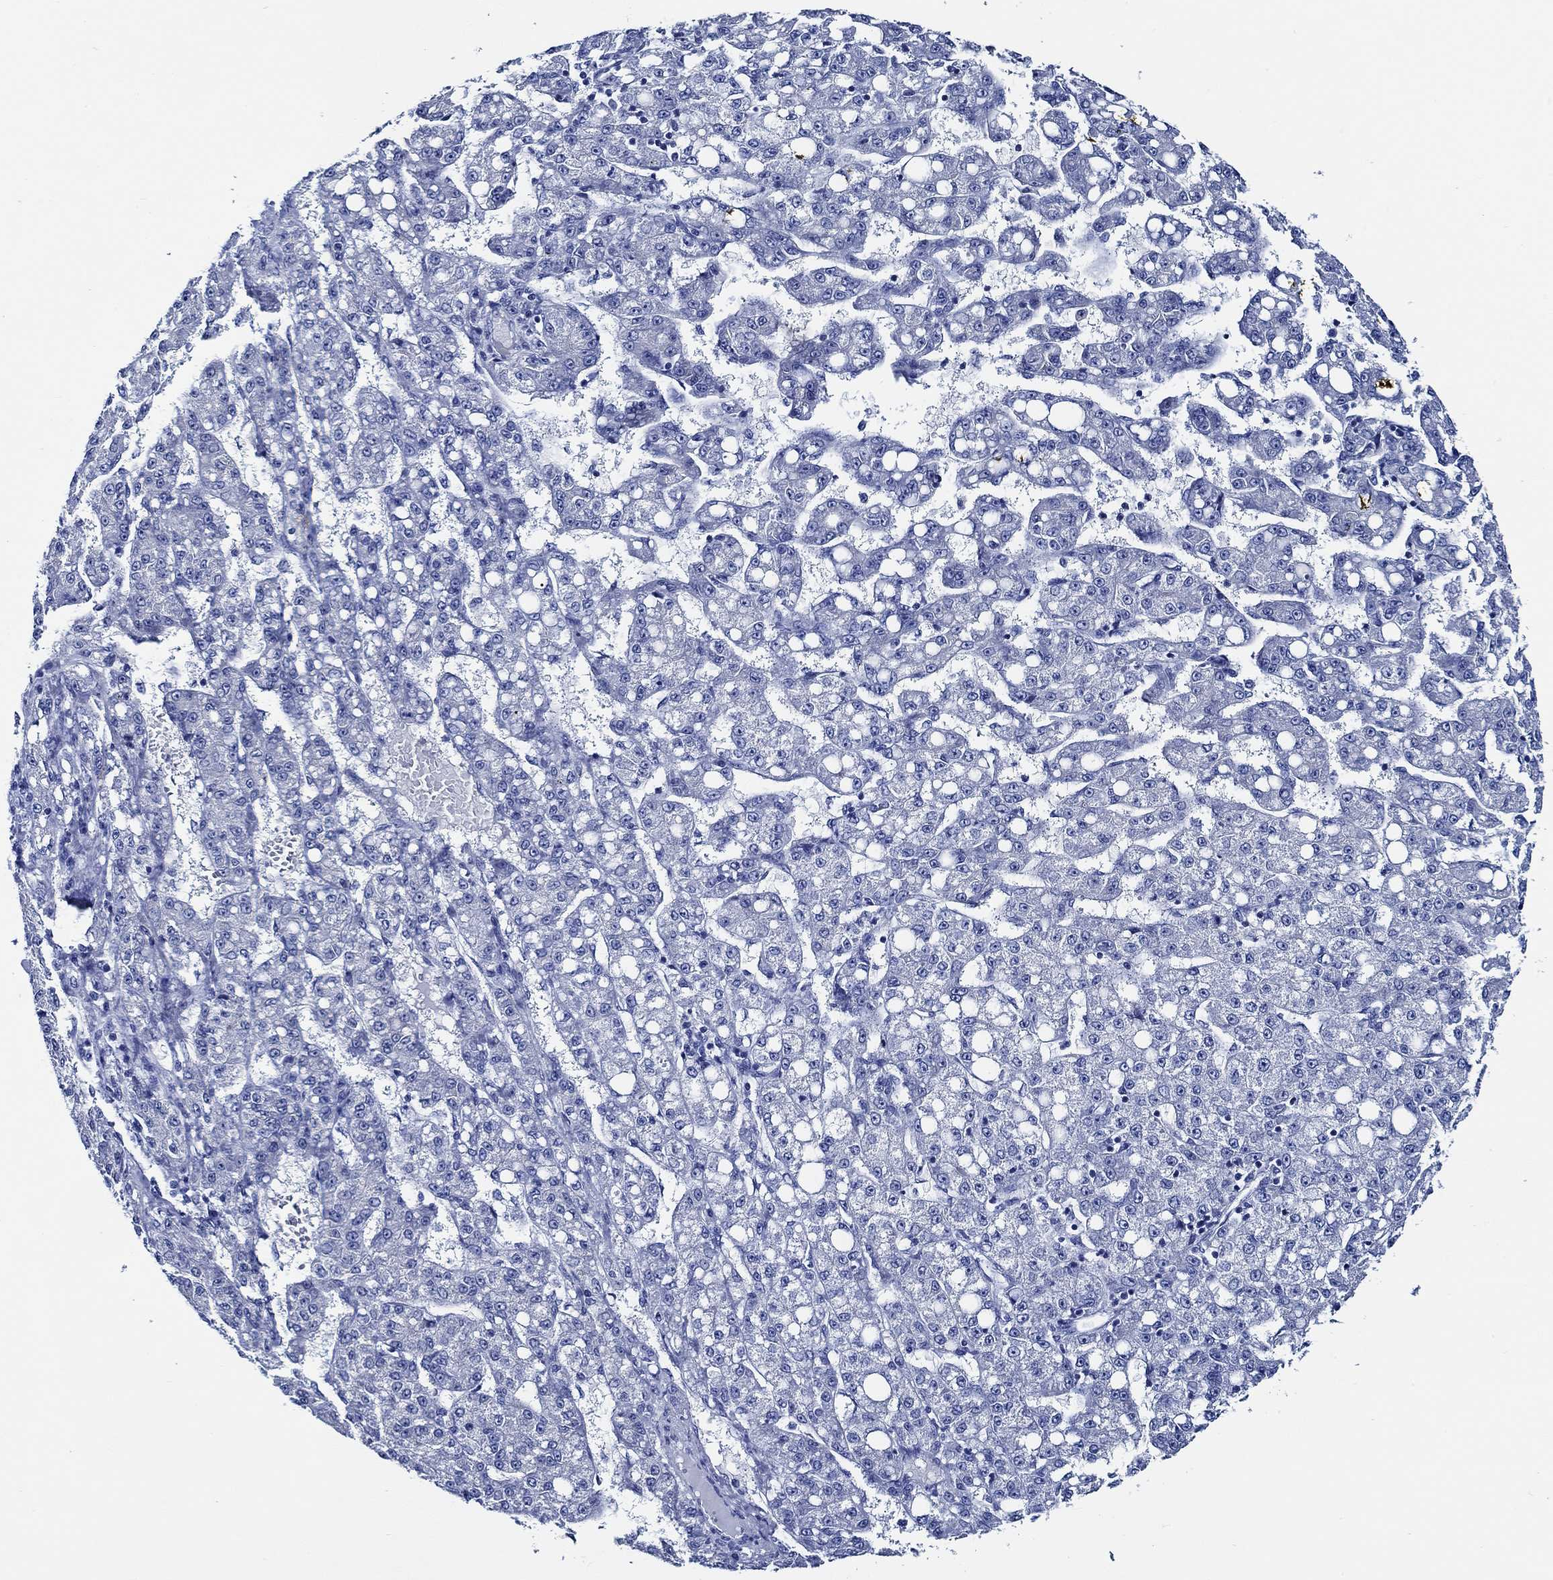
{"staining": {"intensity": "negative", "quantity": "none", "location": "none"}, "tissue": "liver cancer", "cell_type": "Tumor cells", "image_type": "cancer", "snomed": [{"axis": "morphology", "description": "Carcinoma, Hepatocellular, NOS"}, {"axis": "topography", "description": "Liver"}], "caption": "Protein analysis of hepatocellular carcinoma (liver) reveals no significant positivity in tumor cells.", "gene": "WDR62", "patient": {"sex": "female", "age": 65}}